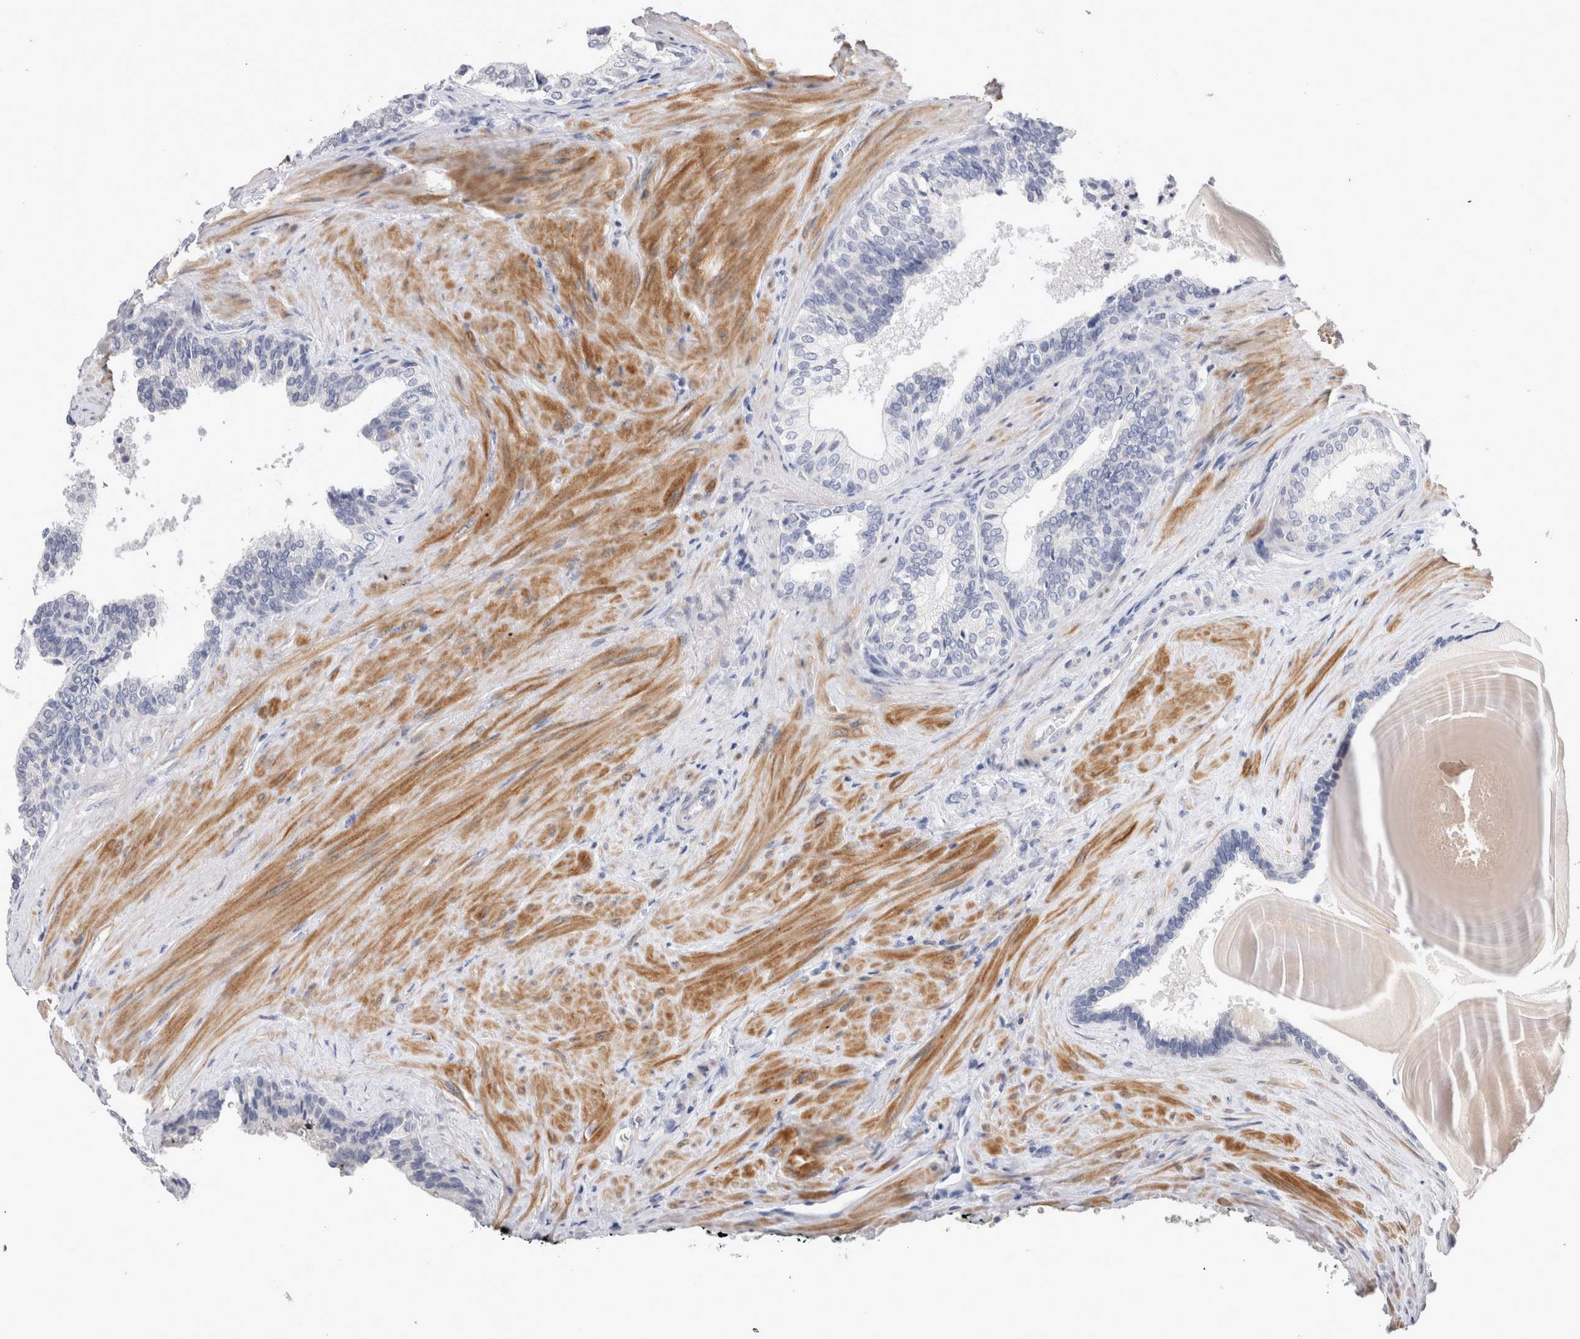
{"staining": {"intensity": "negative", "quantity": "none", "location": "none"}, "tissue": "prostate cancer", "cell_type": "Tumor cells", "image_type": "cancer", "snomed": [{"axis": "morphology", "description": "Adenocarcinoma, Low grade"}, {"axis": "topography", "description": "Prostate"}], "caption": "This micrograph is of adenocarcinoma (low-grade) (prostate) stained with IHC to label a protein in brown with the nuclei are counter-stained blue. There is no staining in tumor cells.", "gene": "CRYBG1", "patient": {"sex": "male", "age": 60}}